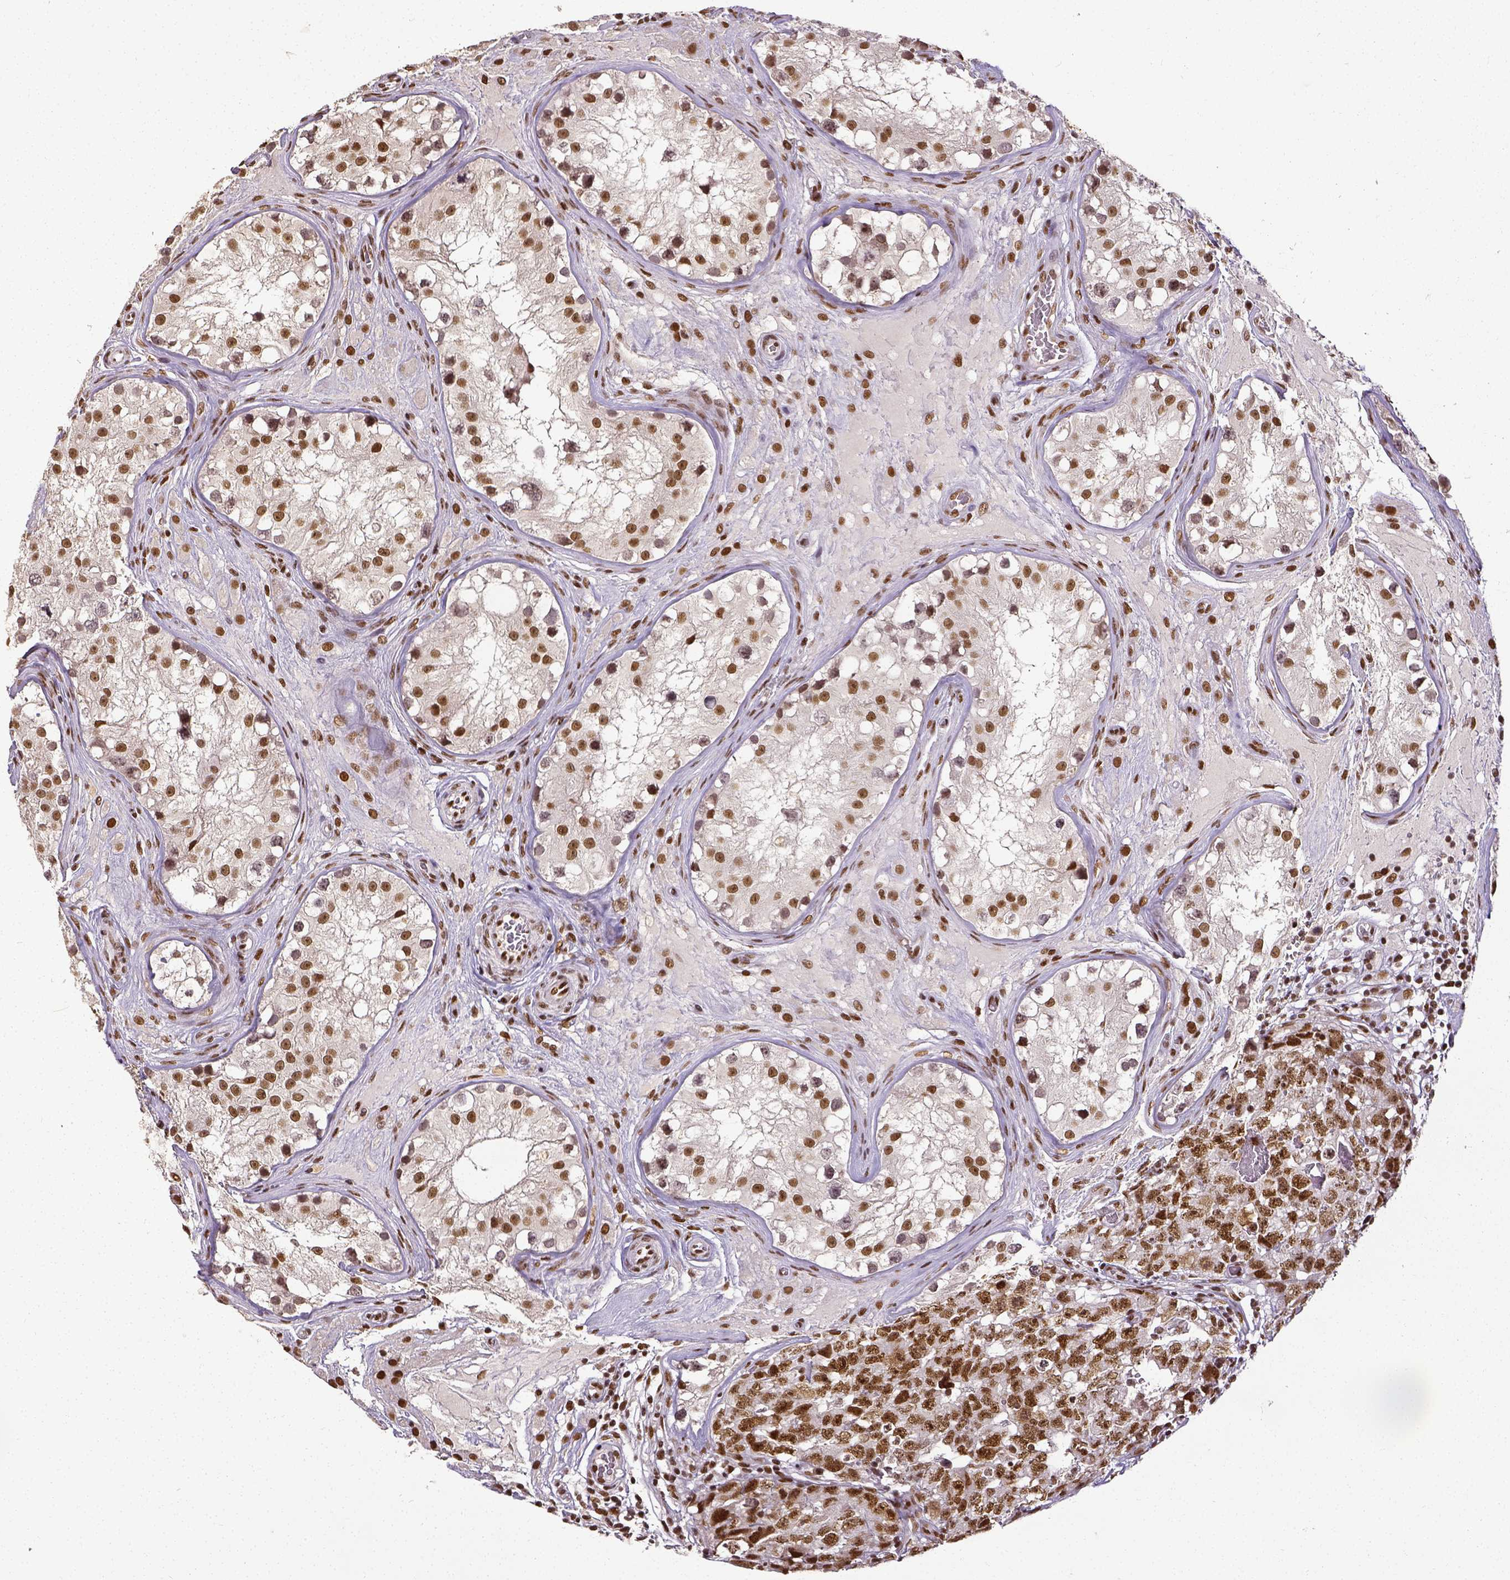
{"staining": {"intensity": "strong", "quantity": ">75%", "location": "nuclear"}, "tissue": "testis cancer", "cell_type": "Tumor cells", "image_type": "cancer", "snomed": [{"axis": "morphology", "description": "Carcinoma, Embryonal, NOS"}, {"axis": "topography", "description": "Testis"}], "caption": "Testis cancer (embryonal carcinoma) stained for a protein (brown) shows strong nuclear positive staining in about >75% of tumor cells.", "gene": "ATRX", "patient": {"sex": "male", "age": 18}}